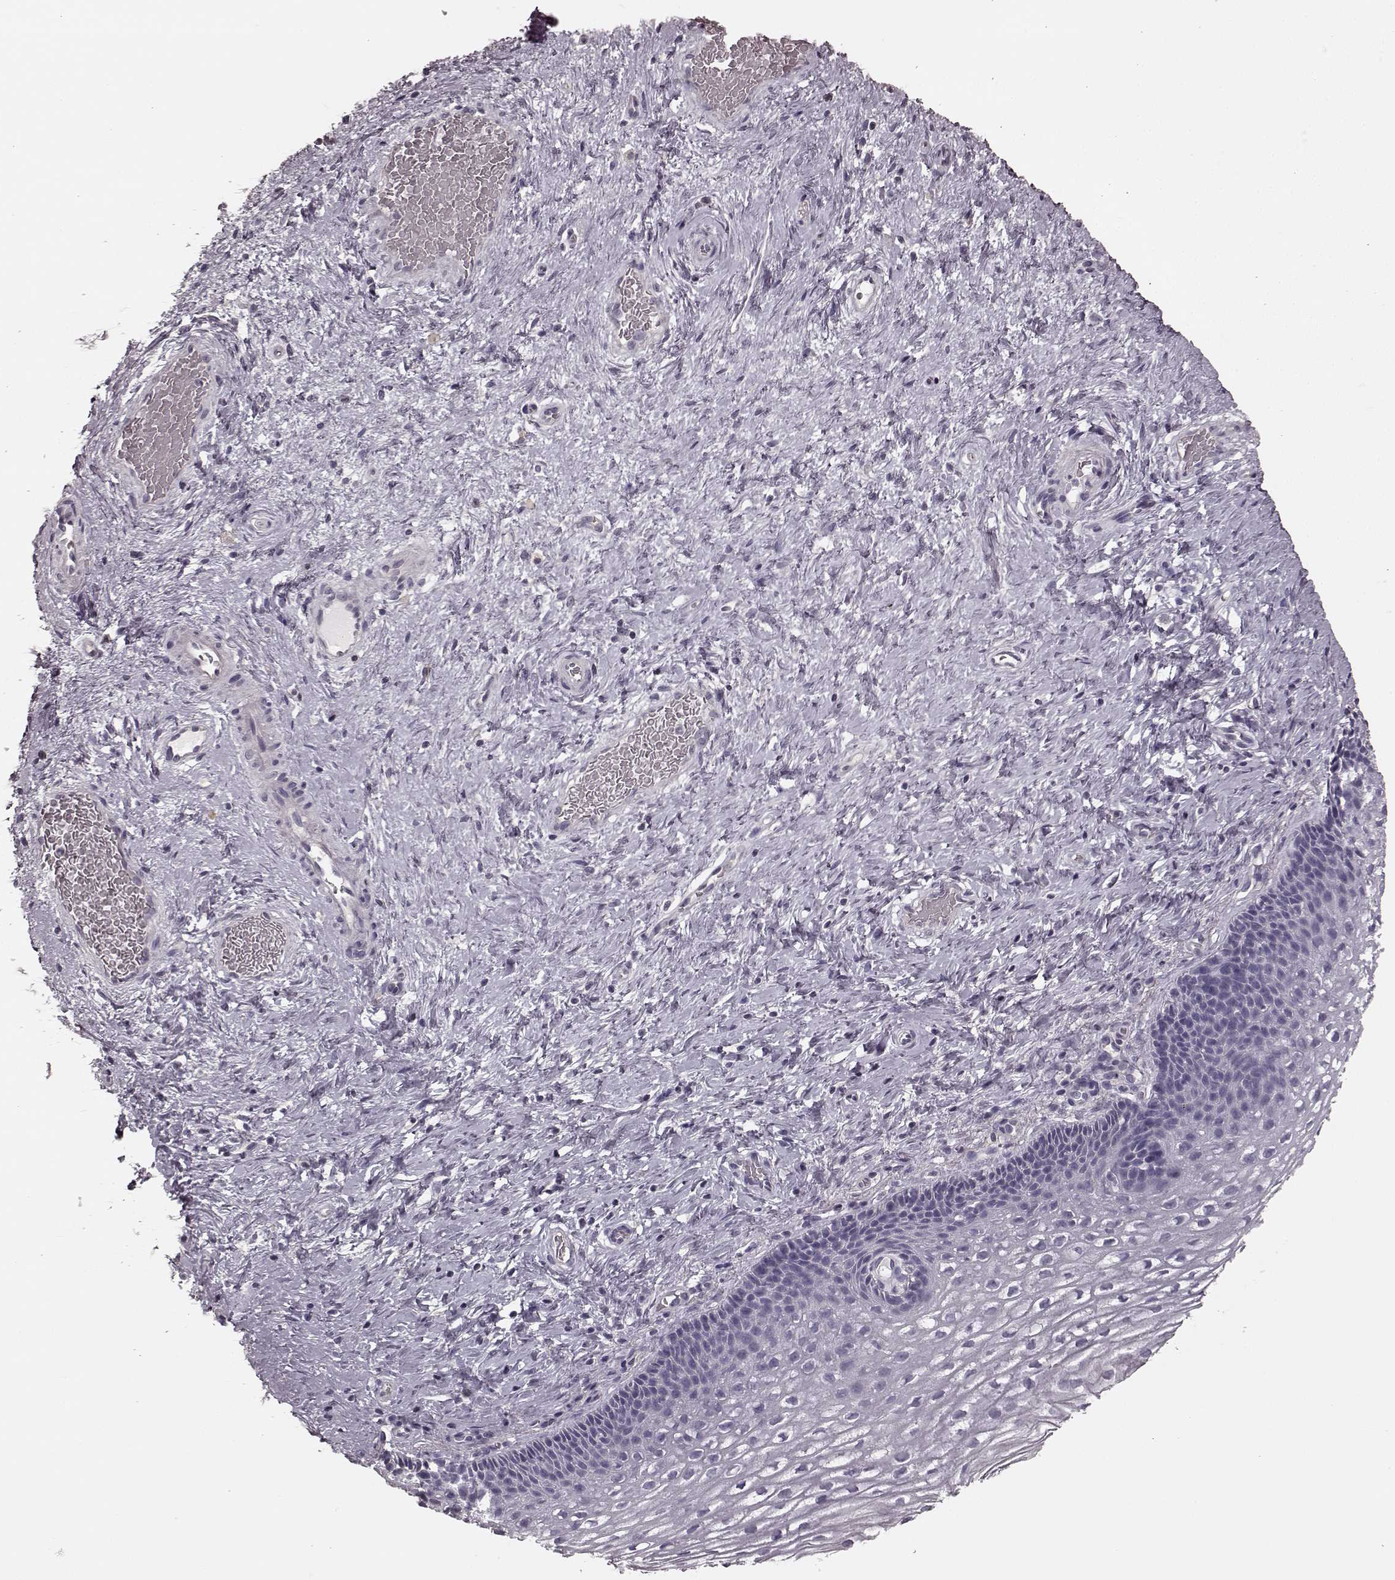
{"staining": {"intensity": "negative", "quantity": "none", "location": "none"}, "tissue": "cervix", "cell_type": "Glandular cells", "image_type": "normal", "snomed": [{"axis": "morphology", "description": "Normal tissue, NOS"}, {"axis": "topography", "description": "Cervix"}], "caption": "The immunohistochemistry (IHC) histopathology image has no significant positivity in glandular cells of cervix.", "gene": "PRKCE", "patient": {"sex": "female", "age": 34}}